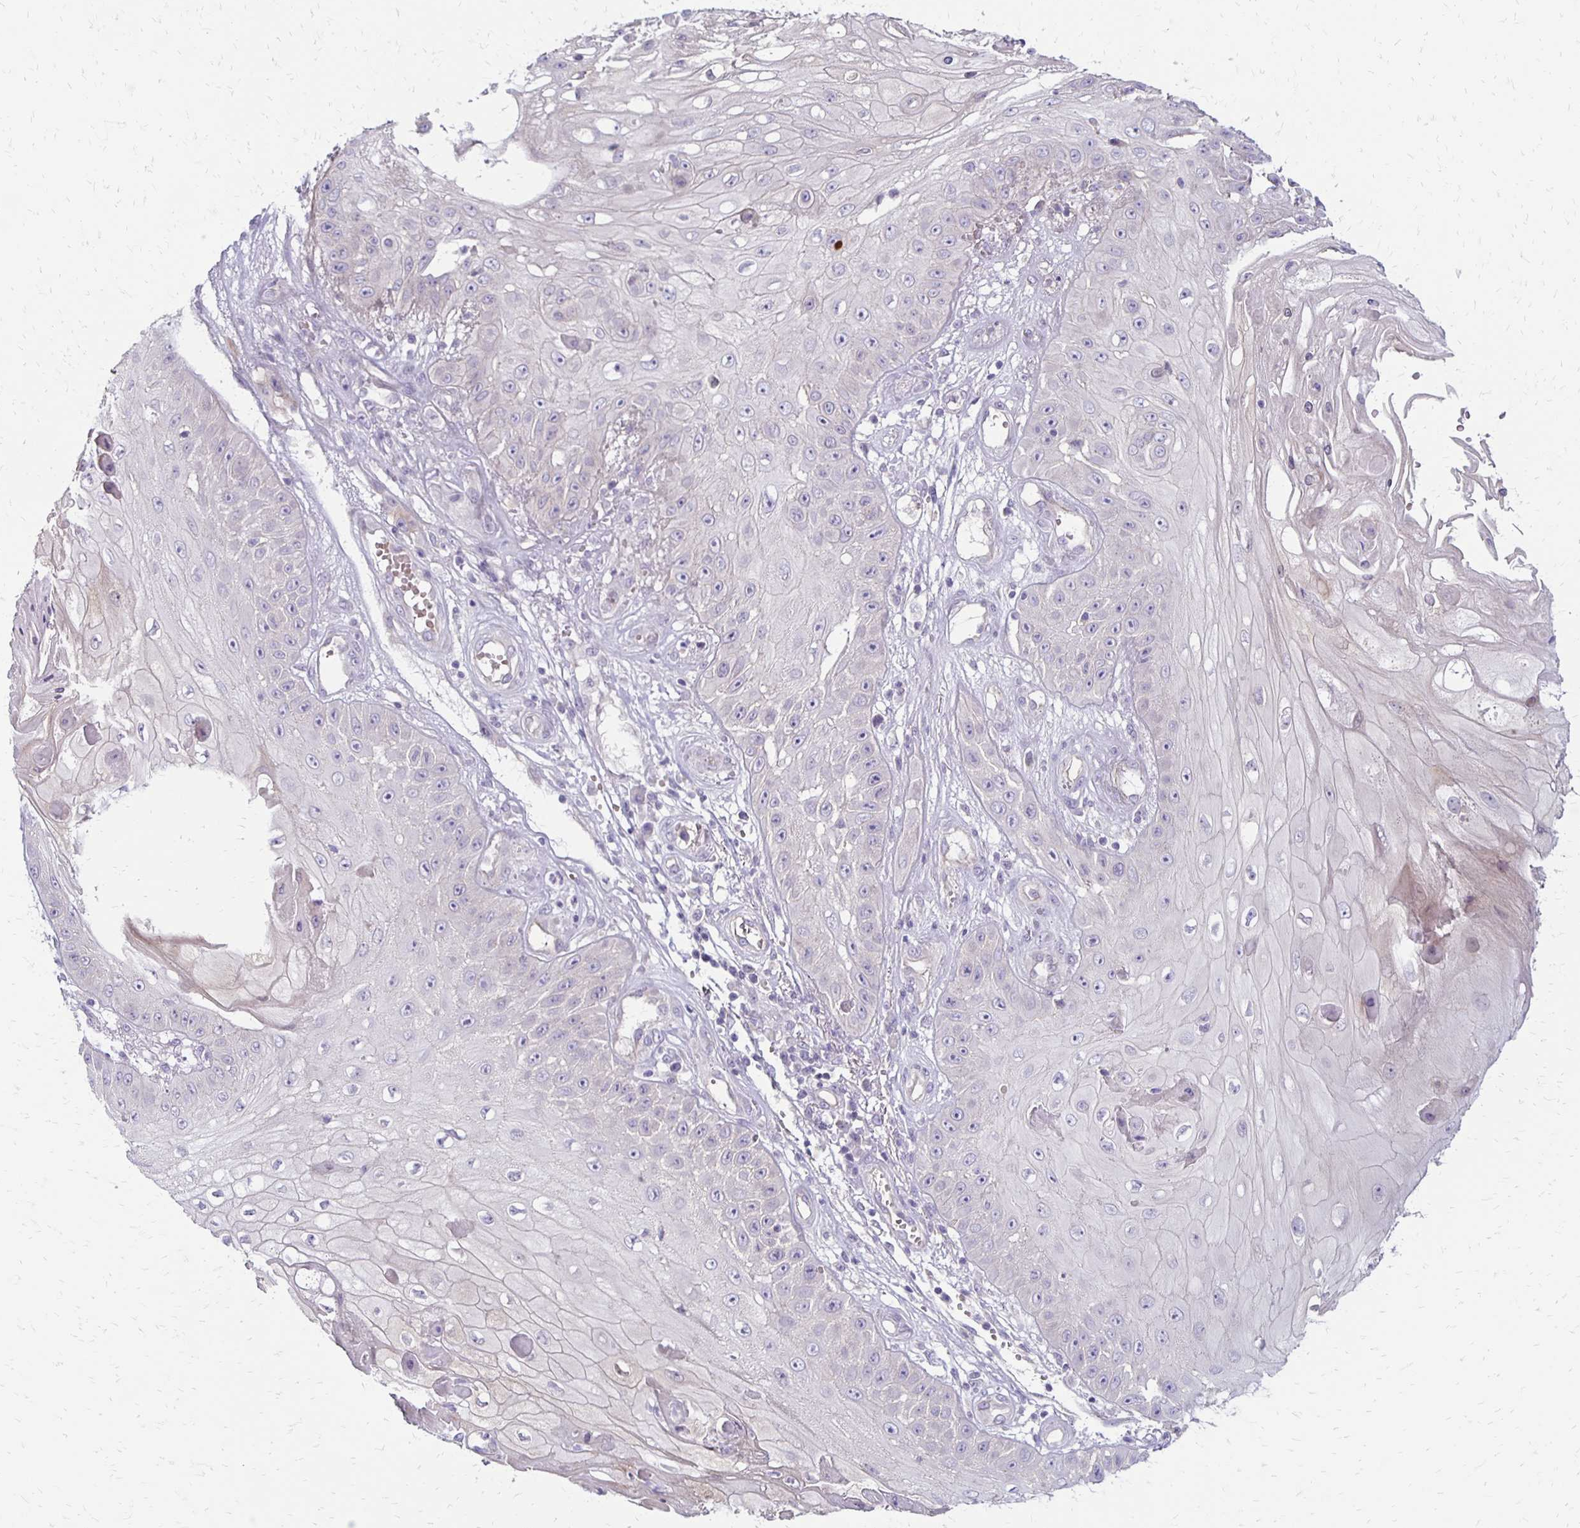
{"staining": {"intensity": "negative", "quantity": "none", "location": "none"}, "tissue": "skin cancer", "cell_type": "Tumor cells", "image_type": "cancer", "snomed": [{"axis": "morphology", "description": "Squamous cell carcinoma, NOS"}, {"axis": "topography", "description": "Skin"}], "caption": "The image reveals no significant positivity in tumor cells of skin cancer (squamous cell carcinoma).", "gene": "KATNBL1", "patient": {"sex": "male", "age": 70}}